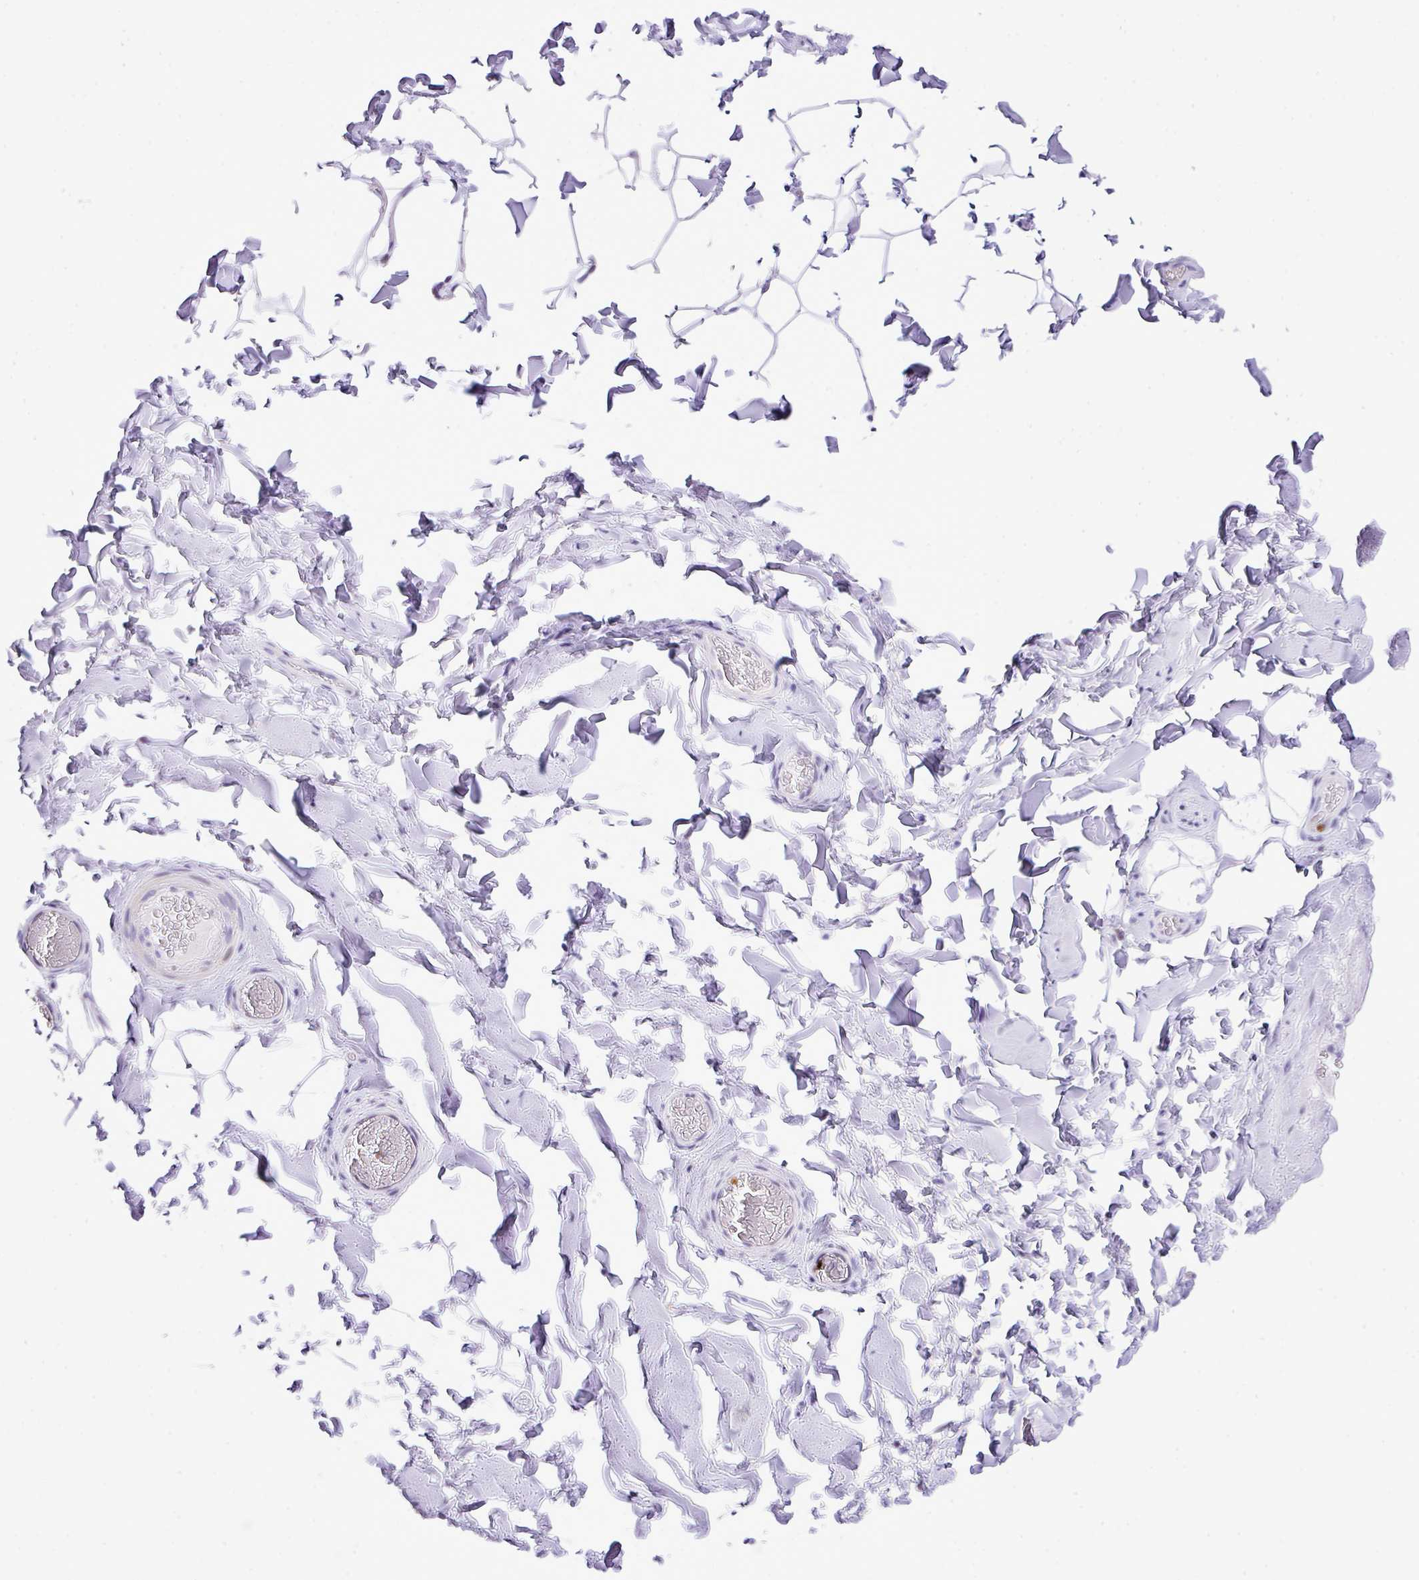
{"staining": {"intensity": "negative", "quantity": "none", "location": "none"}, "tissue": "adipose tissue", "cell_type": "Adipocytes", "image_type": "normal", "snomed": [{"axis": "morphology", "description": "Normal tissue, NOS"}, {"axis": "topography", "description": "Soft tissue"}, {"axis": "topography", "description": "Adipose tissue"}, {"axis": "topography", "description": "Vascular tissue"}, {"axis": "topography", "description": "Peripheral nerve tissue"}], "caption": "Immunohistochemistry image of unremarkable adipose tissue: adipose tissue stained with DAB exhibits no significant protein staining in adipocytes.", "gene": "RCAN2", "patient": {"sex": "male", "age": 46}}